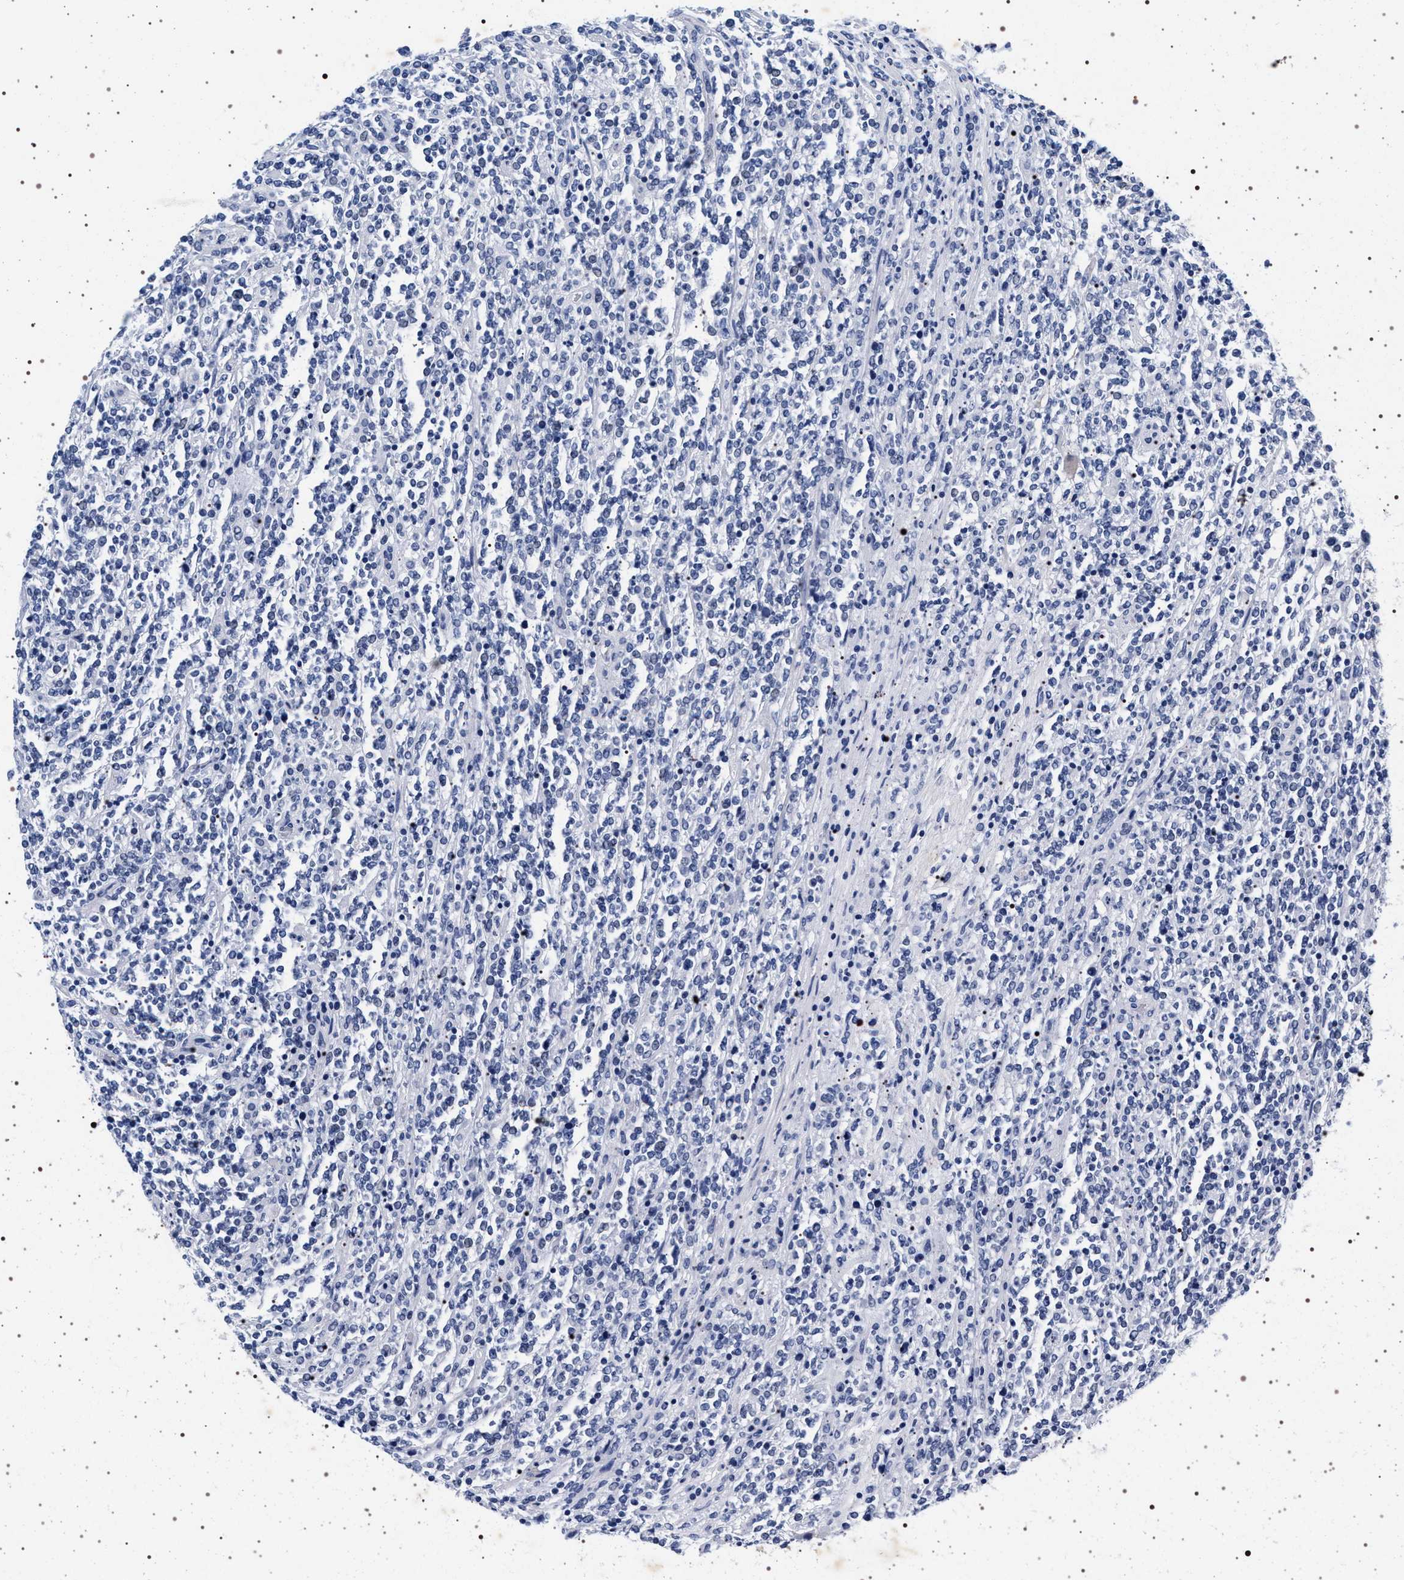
{"staining": {"intensity": "negative", "quantity": "none", "location": "none"}, "tissue": "lymphoma", "cell_type": "Tumor cells", "image_type": "cancer", "snomed": [{"axis": "morphology", "description": "Malignant lymphoma, non-Hodgkin's type, High grade"}, {"axis": "topography", "description": "Soft tissue"}], "caption": "Immunohistochemistry (IHC) of high-grade malignant lymphoma, non-Hodgkin's type displays no expression in tumor cells.", "gene": "SYN1", "patient": {"sex": "male", "age": 18}}